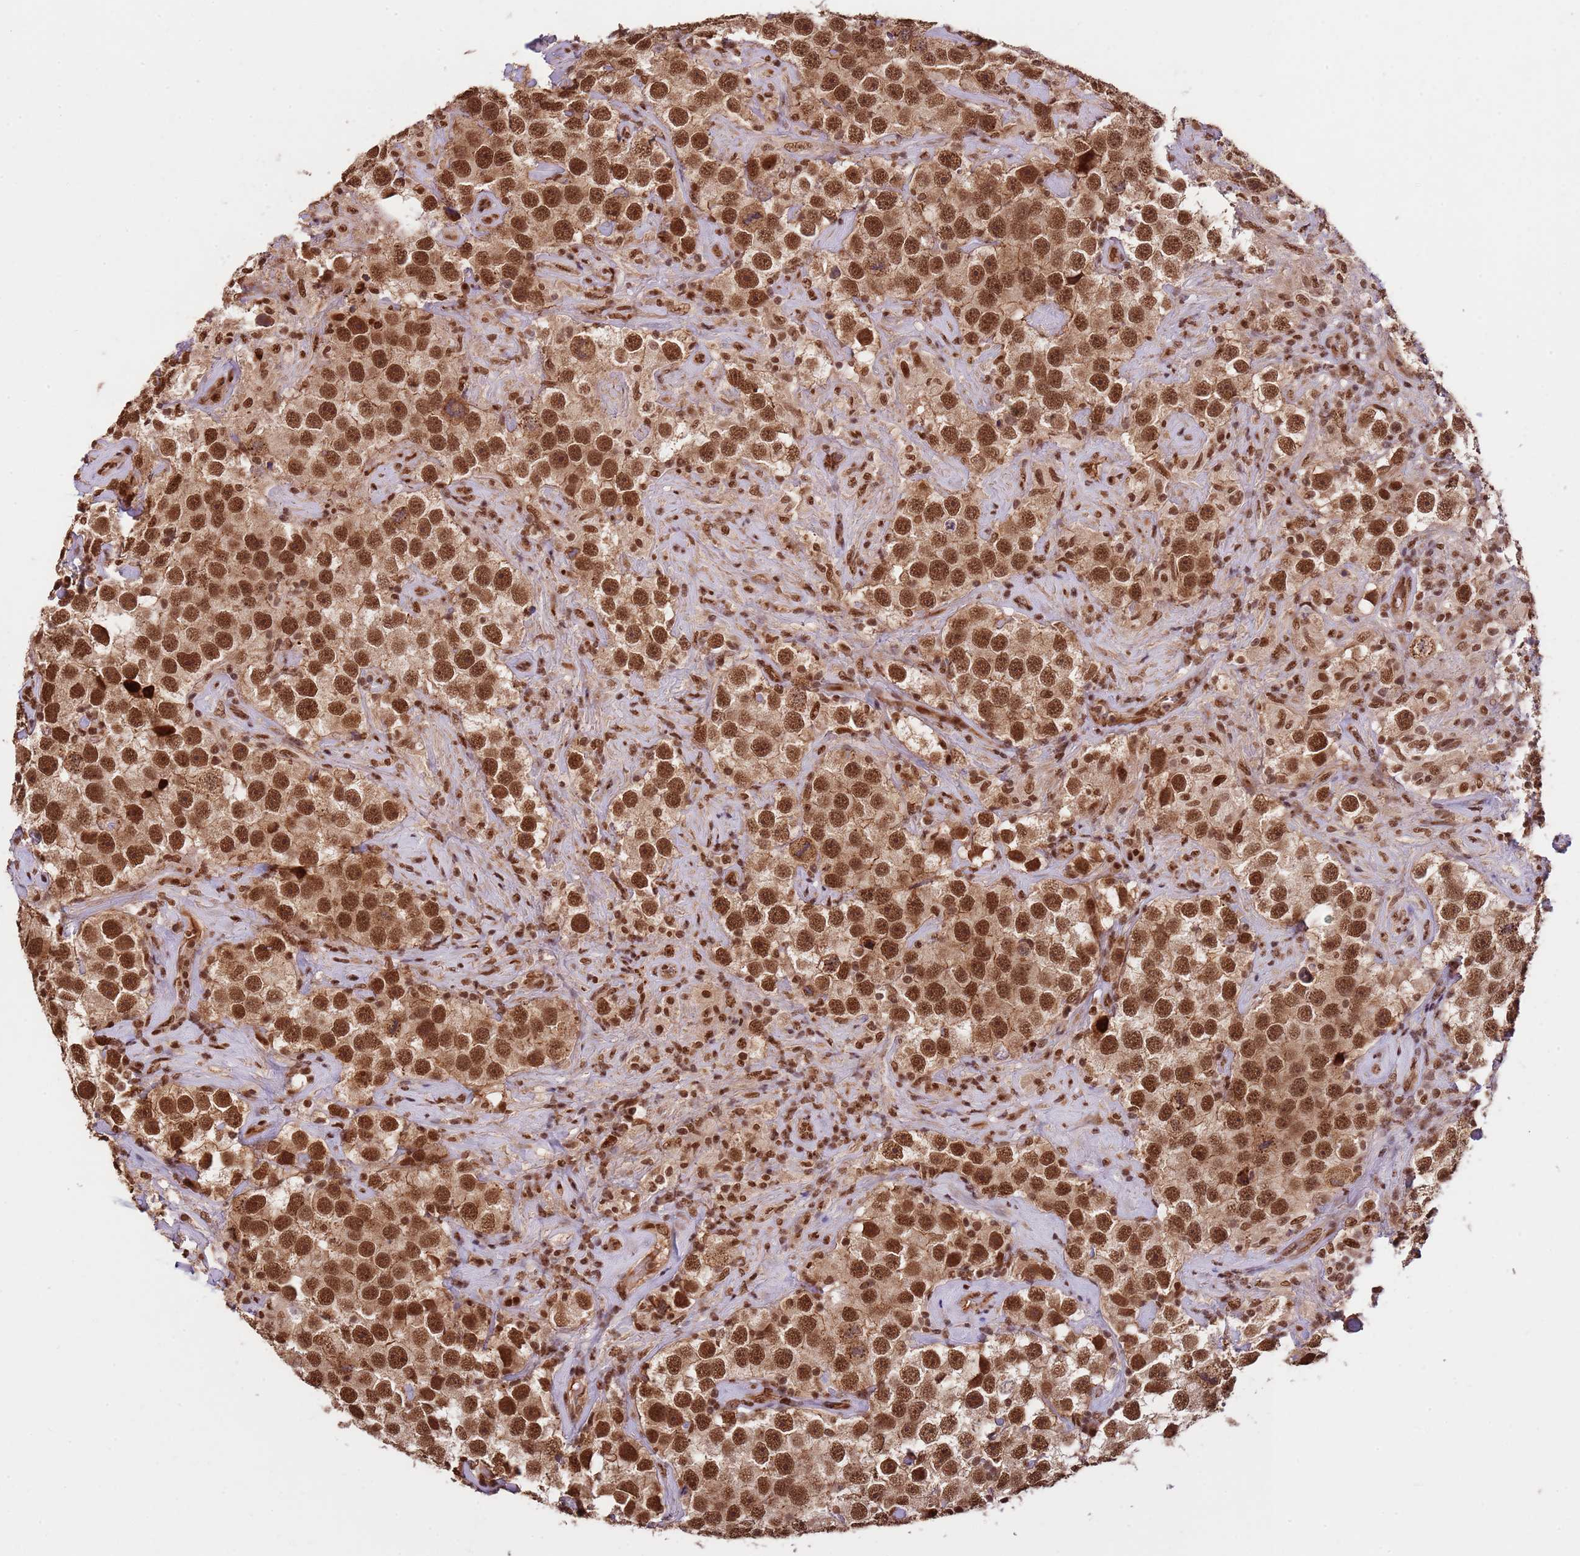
{"staining": {"intensity": "strong", "quantity": ">75%", "location": "nuclear"}, "tissue": "testis cancer", "cell_type": "Tumor cells", "image_type": "cancer", "snomed": [{"axis": "morphology", "description": "Seminoma, NOS"}, {"axis": "topography", "description": "Testis"}], "caption": "Testis cancer (seminoma) stained with a brown dye demonstrates strong nuclear positive positivity in approximately >75% of tumor cells.", "gene": "ZBTB12", "patient": {"sex": "male", "age": 49}}